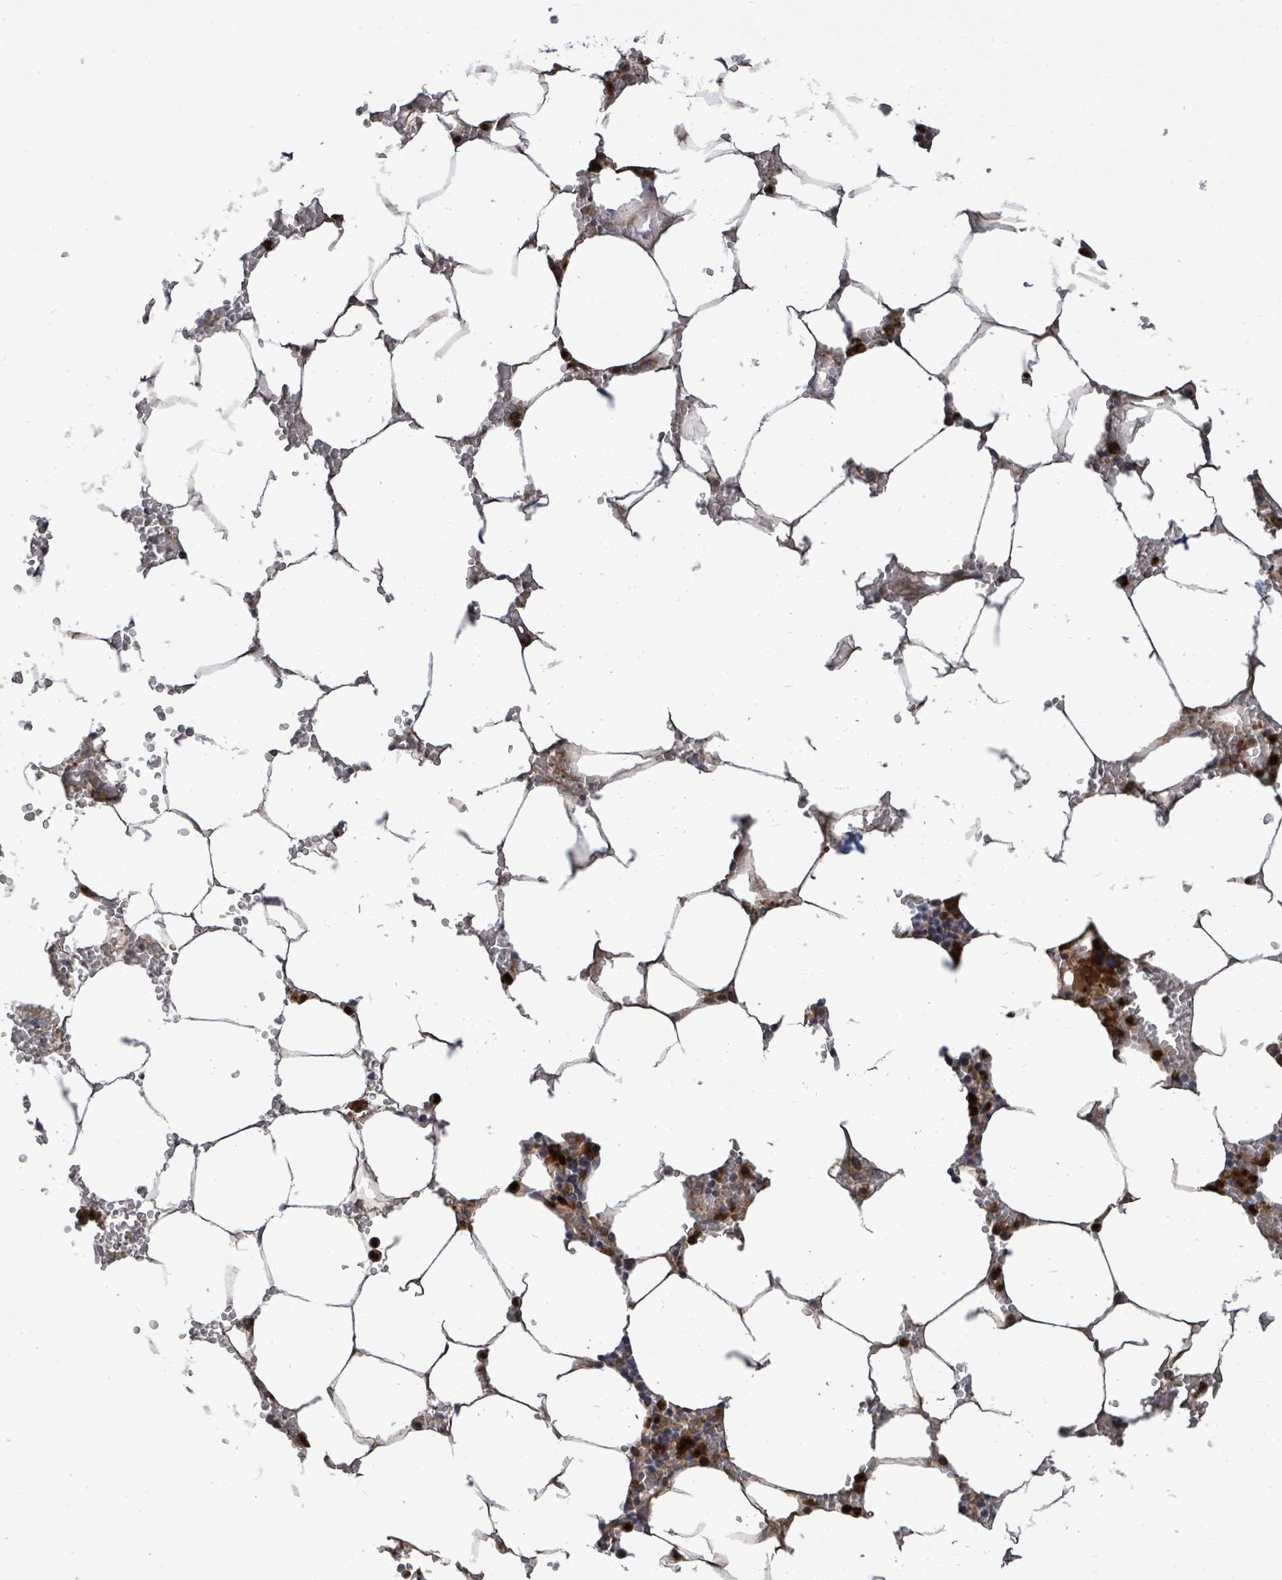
{"staining": {"intensity": "strong", "quantity": "25%-75%", "location": "cytoplasmic/membranous,nuclear"}, "tissue": "bone marrow", "cell_type": "Hematopoietic cells", "image_type": "normal", "snomed": [{"axis": "morphology", "description": "Normal tissue, NOS"}, {"axis": "topography", "description": "Bone marrow"}], "caption": "An image of bone marrow stained for a protein reveals strong cytoplasmic/membranous,nuclear brown staining in hematopoietic cells. (Stains: DAB in brown, nuclei in blue, Microscopy: brightfield microscopy at high magnification).", "gene": "SAR1A", "patient": {"sex": "male", "age": 70}}